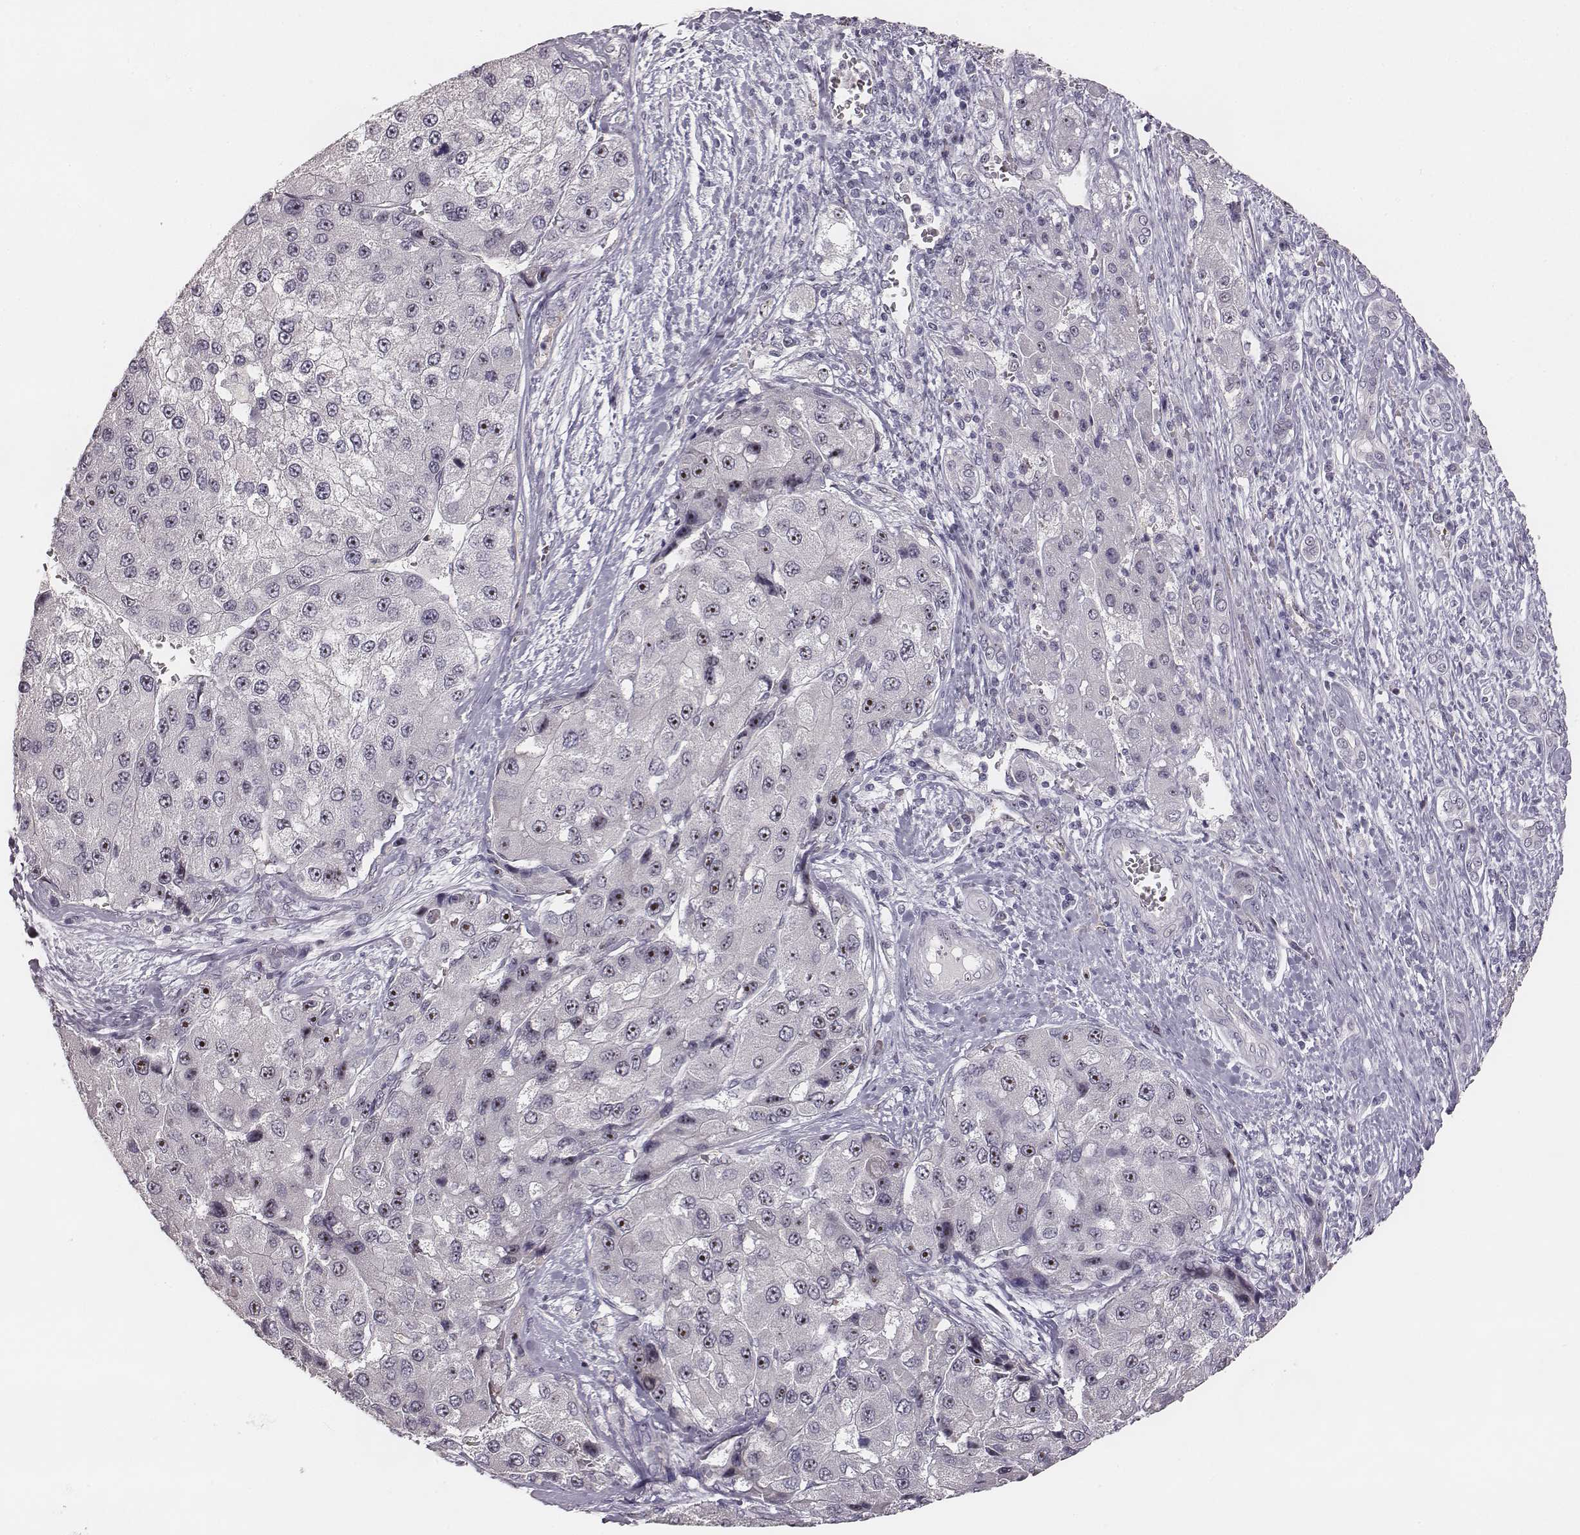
{"staining": {"intensity": "strong", "quantity": "<25%", "location": "nuclear"}, "tissue": "liver cancer", "cell_type": "Tumor cells", "image_type": "cancer", "snomed": [{"axis": "morphology", "description": "Carcinoma, Hepatocellular, NOS"}, {"axis": "topography", "description": "Liver"}], "caption": "A histopathology image of liver cancer (hepatocellular carcinoma) stained for a protein demonstrates strong nuclear brown staining in tumor cells.", "gene": "NIFK", "patient": {"sex": "female", "age": 73}}